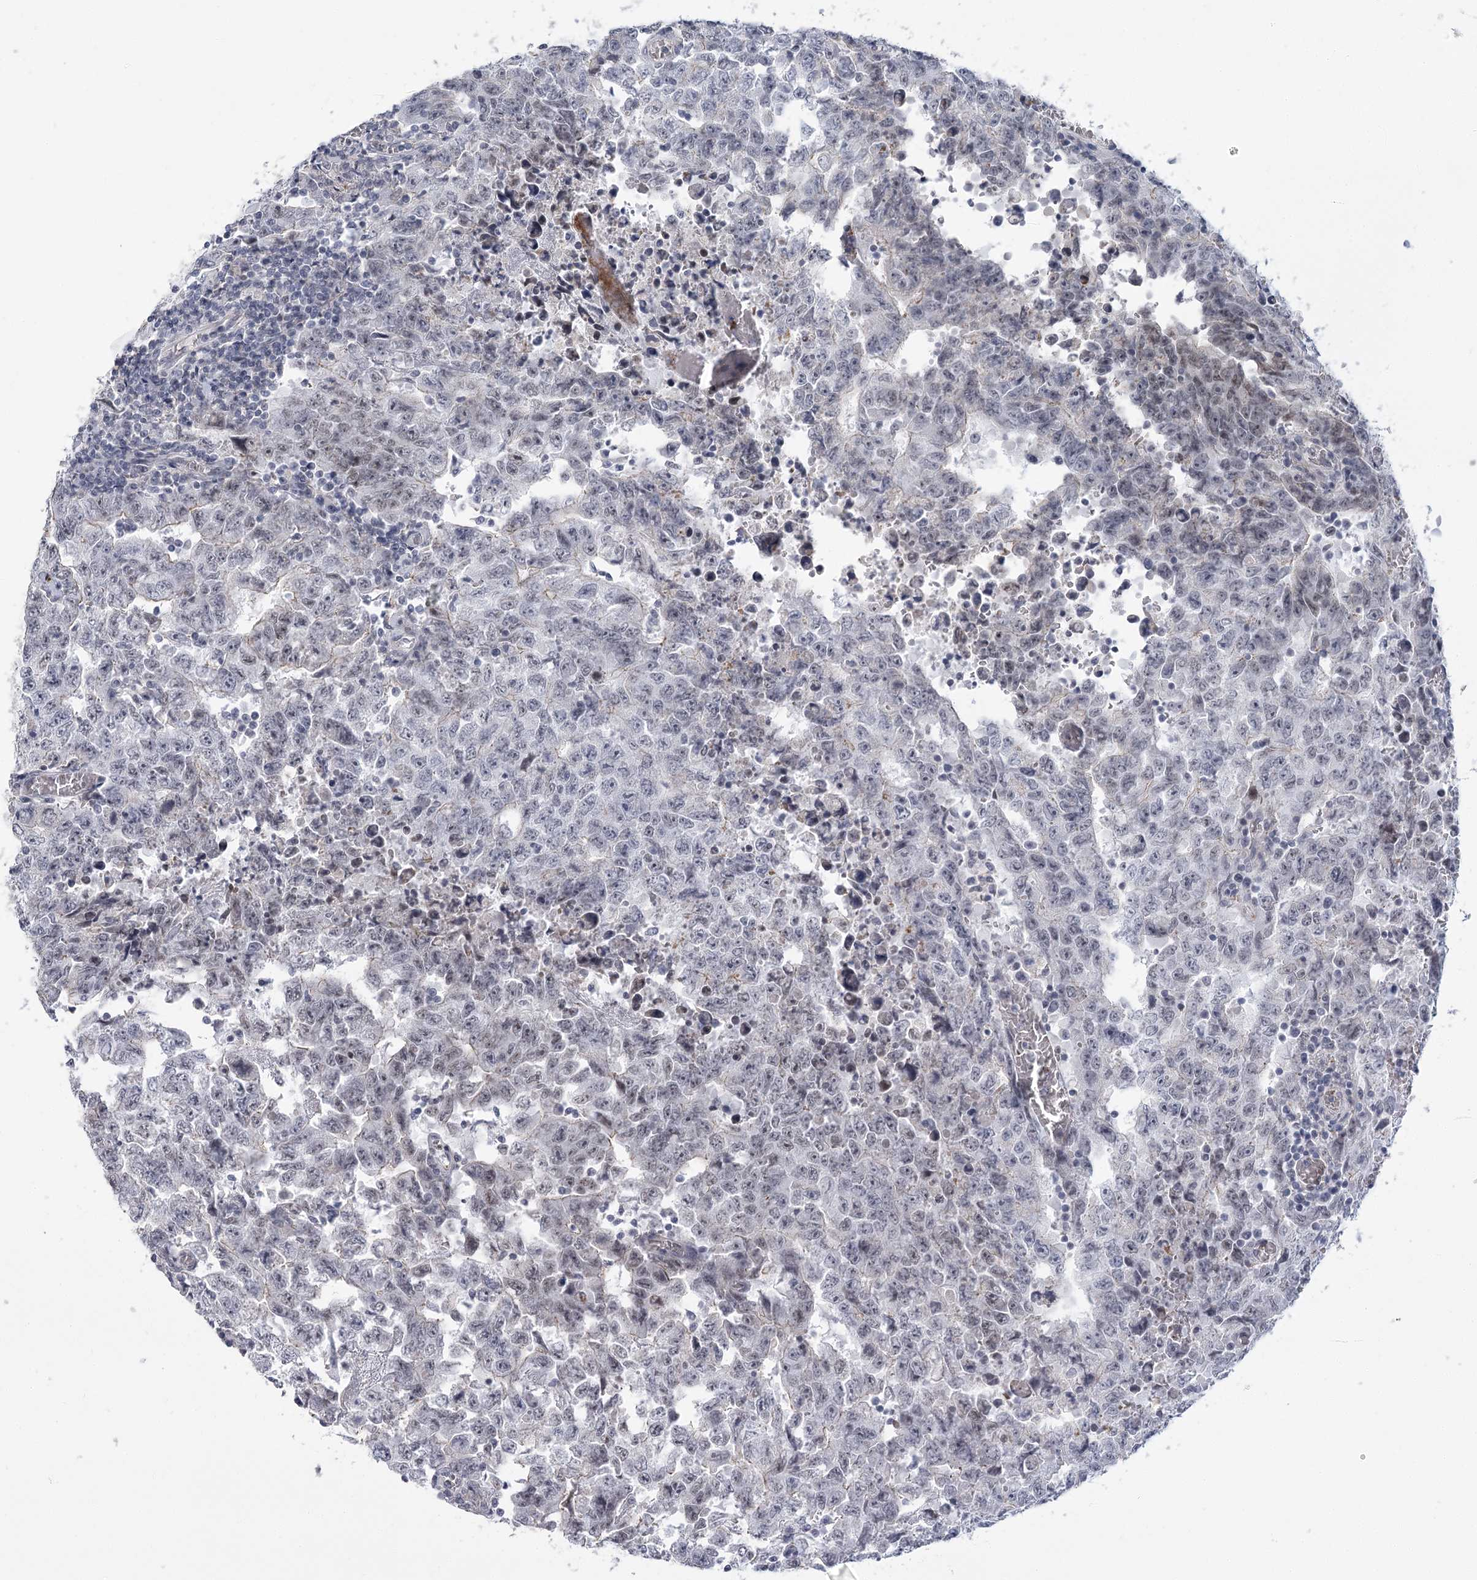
{"staining": {"intensity": "weak", "quantity": "<25%", "location": "nuclear"}, "tissue": "testis cancer", "cell_type": "Tumor cells", "image_type": "cancer", "snomed": [{"axis": "morphology", "description": "Carcinoma, Embryonal, NOS"}, {"axis": "topography", "description": "Testis"}], "caption": "DAB immunohistochemical staining of human testis cancer (embryonal carcinoma) displays no significant expression in tumor cells.", "gene": "FAM76B", "patient": {"sex": "male", "age": 26}}